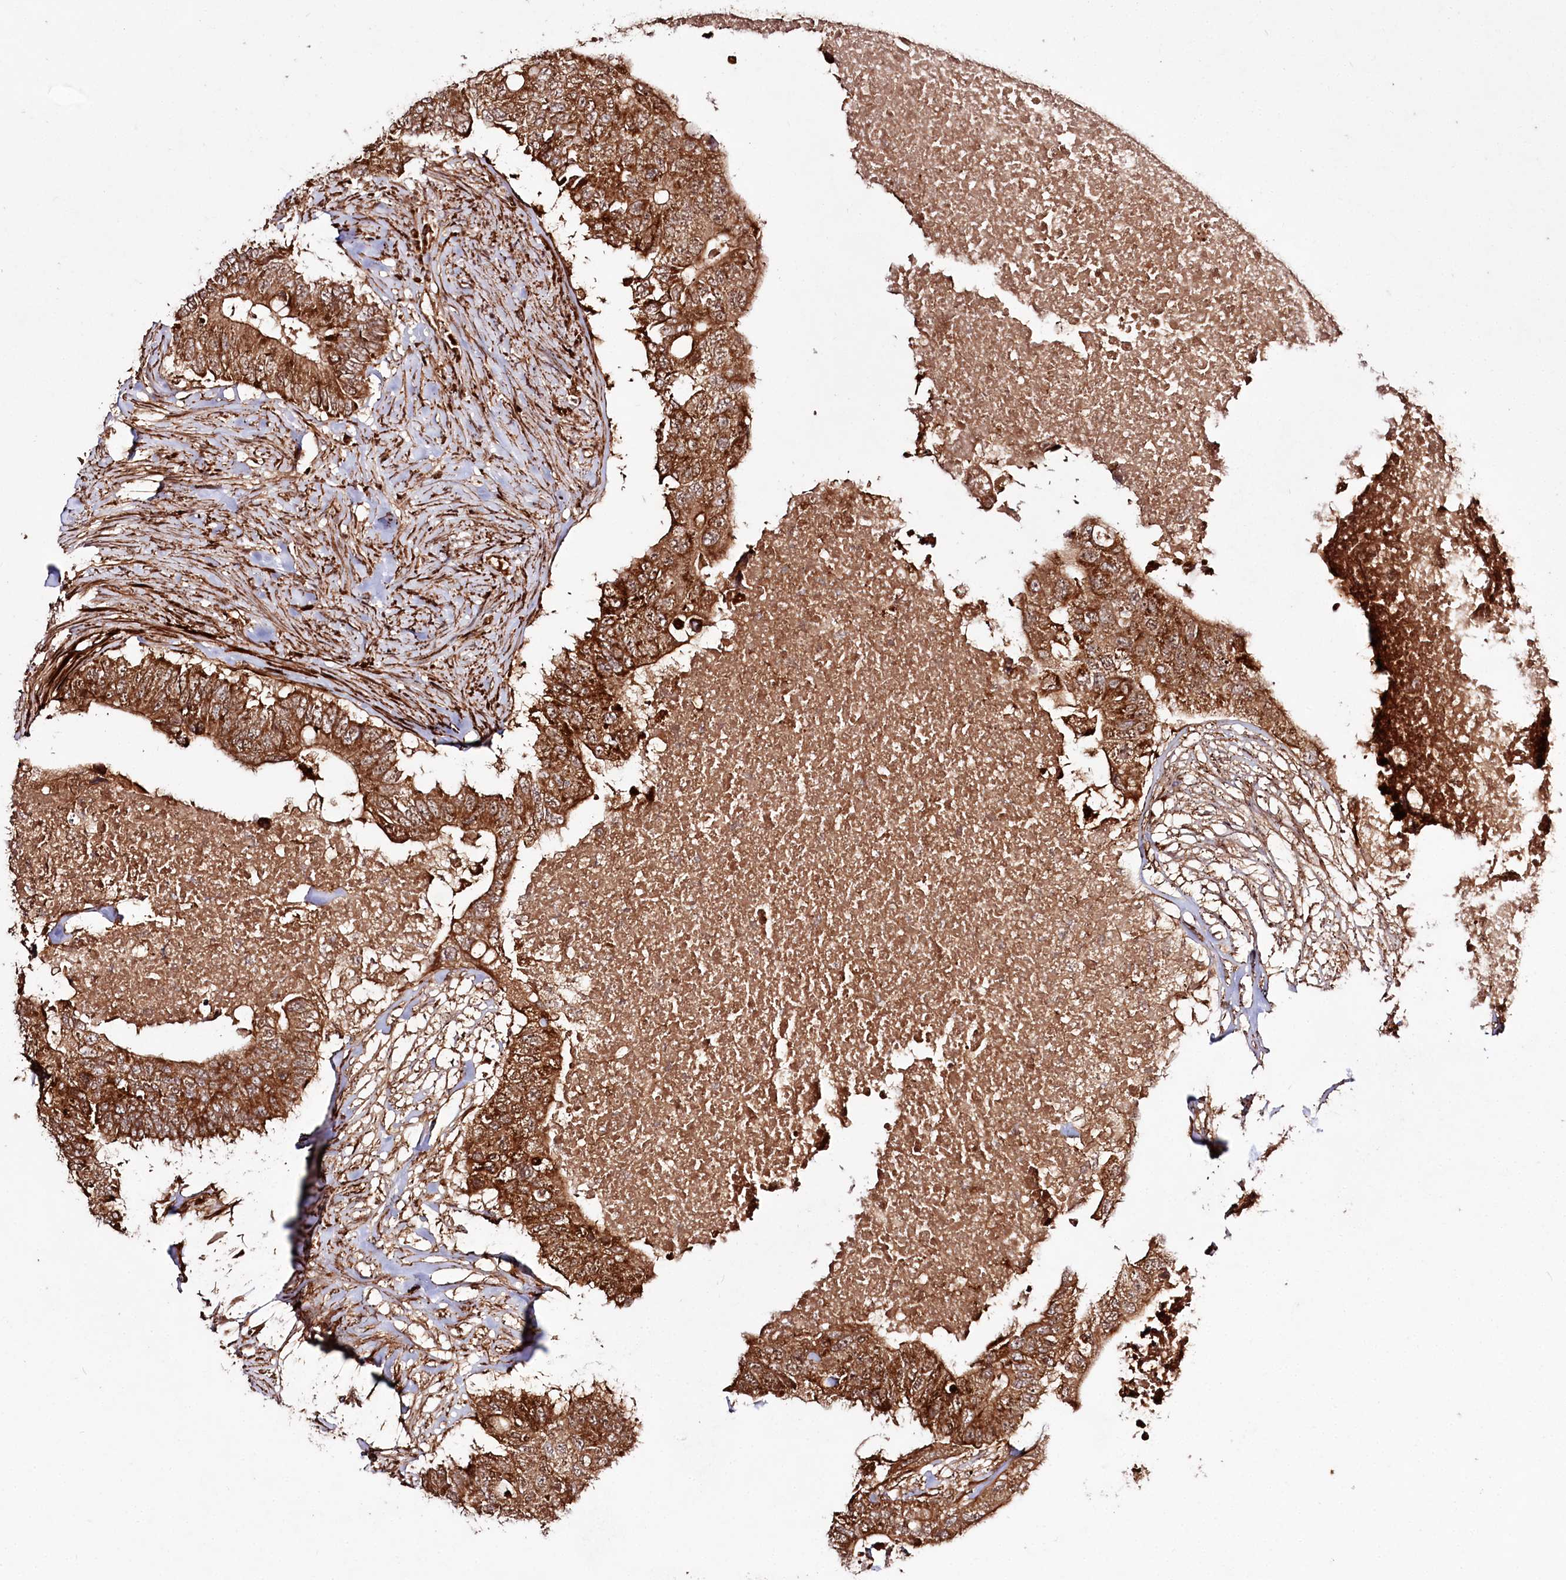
{"staining": {"intensity": "strong", "quantity": ">75%", "location": "cytoplasmic/membranous"}, "tissue": "colorectal cancer", "cell_type": "Tumor cells", "image_type": "cancer", "snomed": [{"axis": "morphology", "description": "Adenocarcinoma, NOS"}, {"axis": "topography", "description": "Colon"}], "caption": "Protein staining of adenocarcinoma (colorectal) tissue shows strong cytoplasmic/membranous positivity in about >75% of tumor cells.", "gene": "REXO2", "patient": {"sex": "male", "age": 71}}